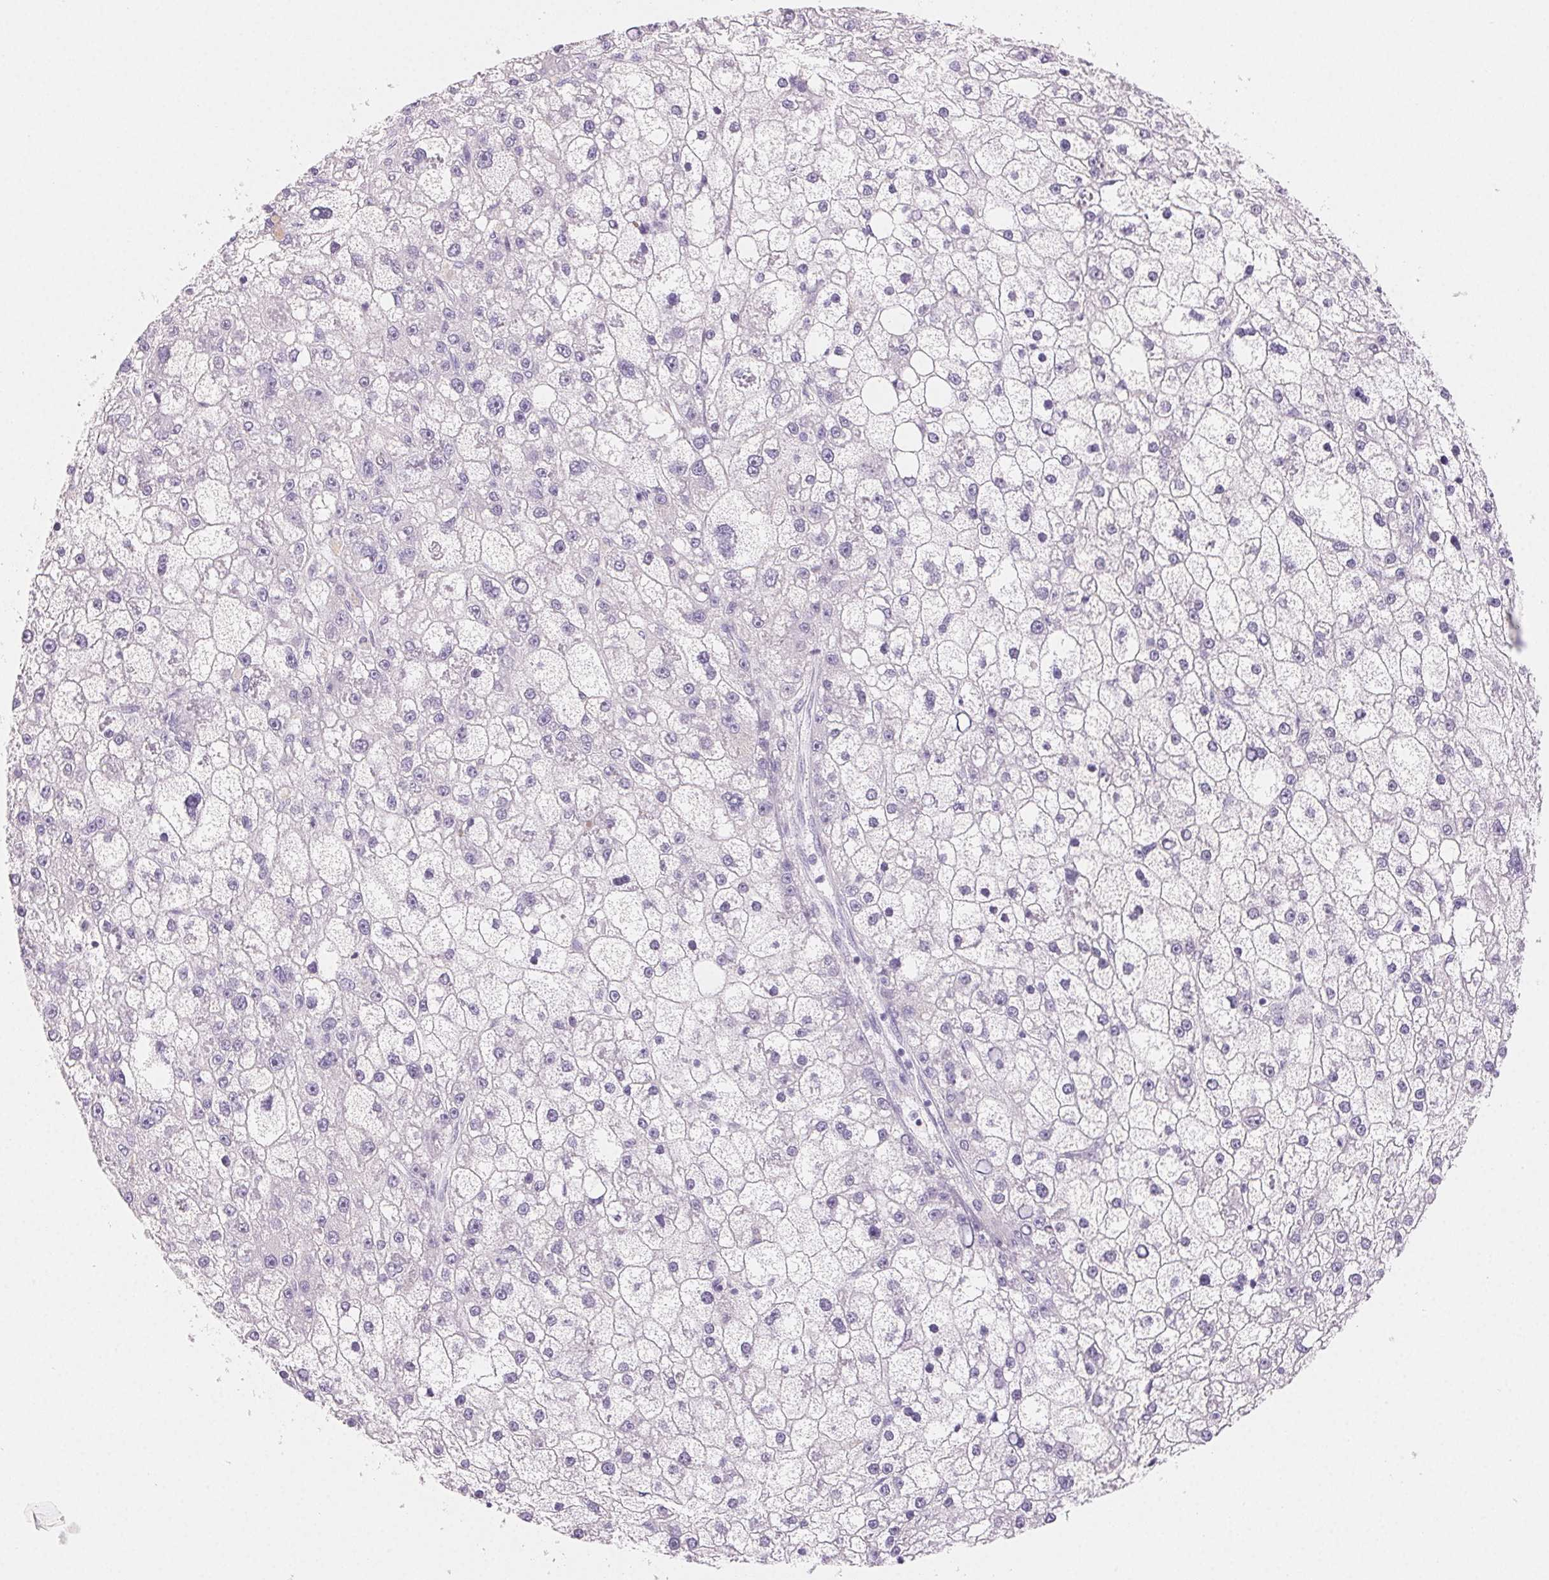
{"staining": {"intensity": "negative", "quantity": "none", "location": "none"}, "tissue": "liver cancer", "cell_type": "Tumor cells", "image_type": "cancer", "snomed": [{"axis": "morphology", "description": "Carcinoma, Hepatocellular, NOS"}, {"axis": "topography", "description": "Liver"}], "caption": "The immunohistochemistry (IHC) image has no significant positivity in tumor cells of liver cancer tissue. (Brightfield microscopy of DAB immunohistochemistry at high magnification).", "gene": "BPIFB2", "patient": {"sex": "male", "age": 67}}